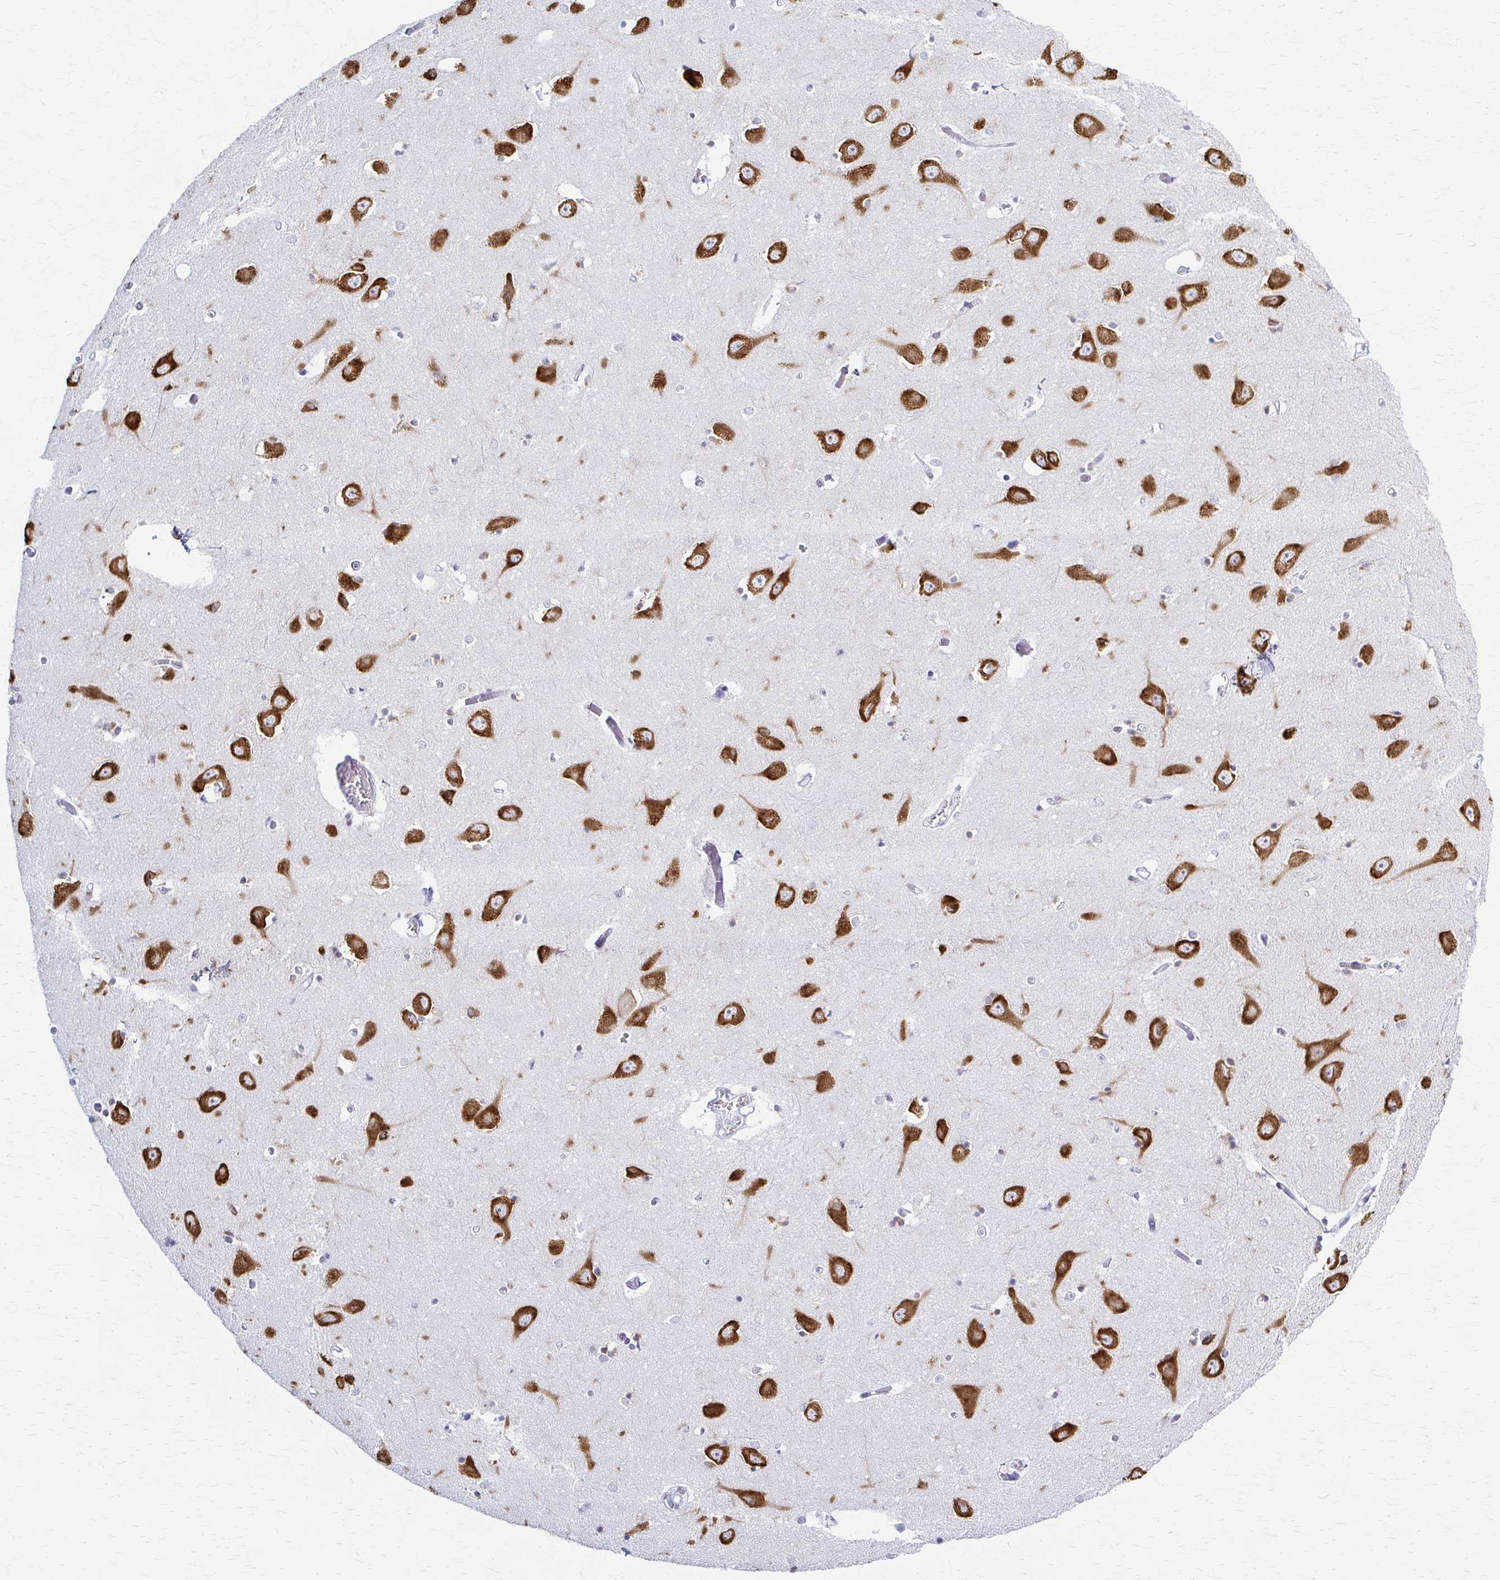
{"staining": {"intensity": "moderate", "quantity": "25%-75%", "location": "cytoplasmic/membranous"}, "tissue": "caudate", "cell_type": "Glial cells", "image_type": "normal", "snomed": [{"axis": "morphology", "description": "Normal tissue, NOS"}, {"axis": "topography", "description": "Lateral ventricle wall"}, {"axis": "topography", "description": "Hippocampus"}], "caption": "Human caudate stained for a protein (brown) reveals moderate cytoplasmic/membranous positive expression in approximately 25%-75% of glial cells.", "gene": "PRKRA", "patient": {"sex": "female", "age": 63}}